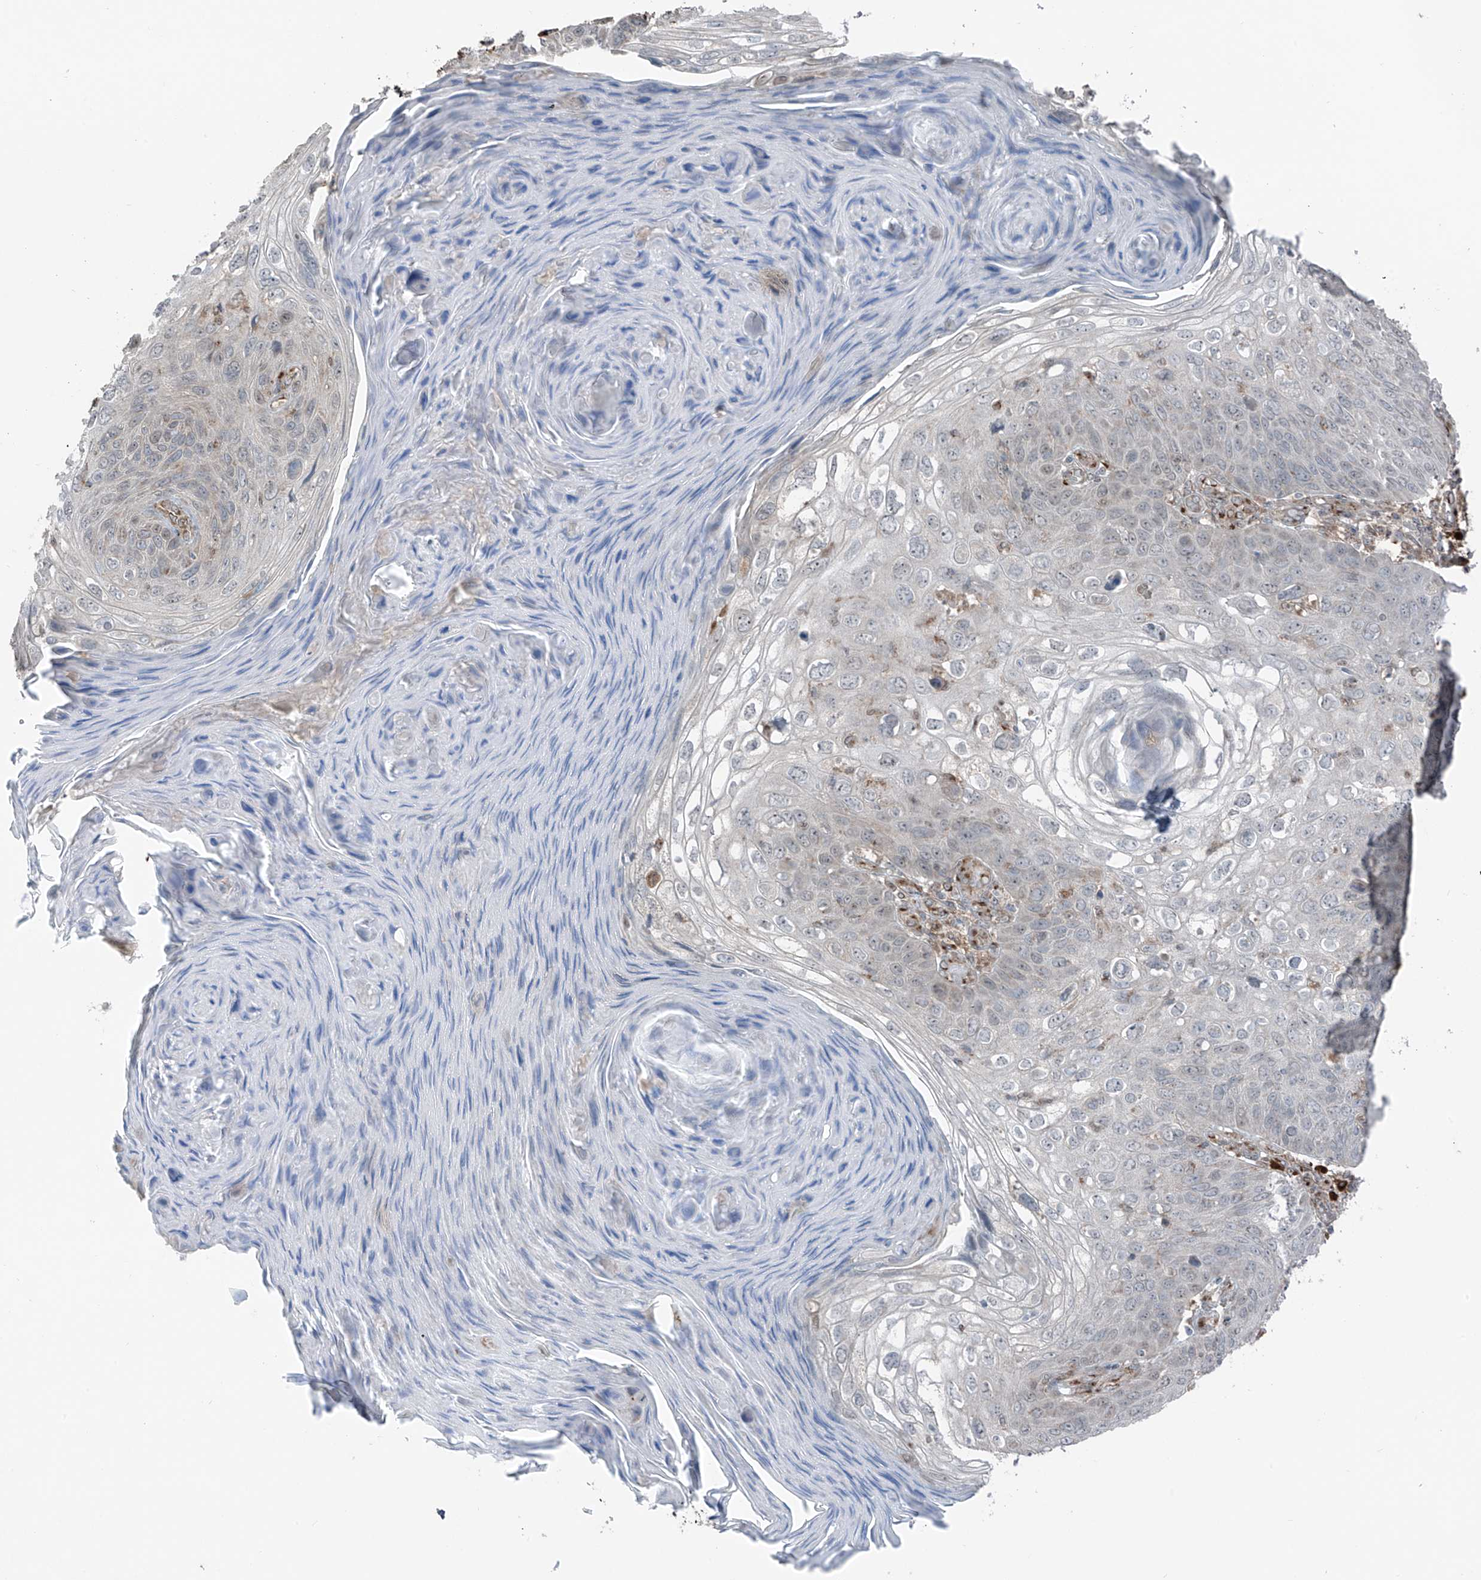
{"staining": {"intensity": "negative", "quantity": "none", "location": "none"}, "tissue": "skin cancer", "cell_type": "Tumor cells", "image_type": "cancer", "snomed": [{"axis": "morphology", "description": "Squamous cell carcinoma, NOS"}, {"axis": "topography", "description": "Skin"}], "caption": "This photomicrograph is of skin cancer stained with immunohistochemistry (IHC) to label a protein in brown with the nuclei are counter-stained blue. There is no positivity in tumor cells.", "gene": "ERLEC1", "patient": {"sex": "female", "age": 90}}